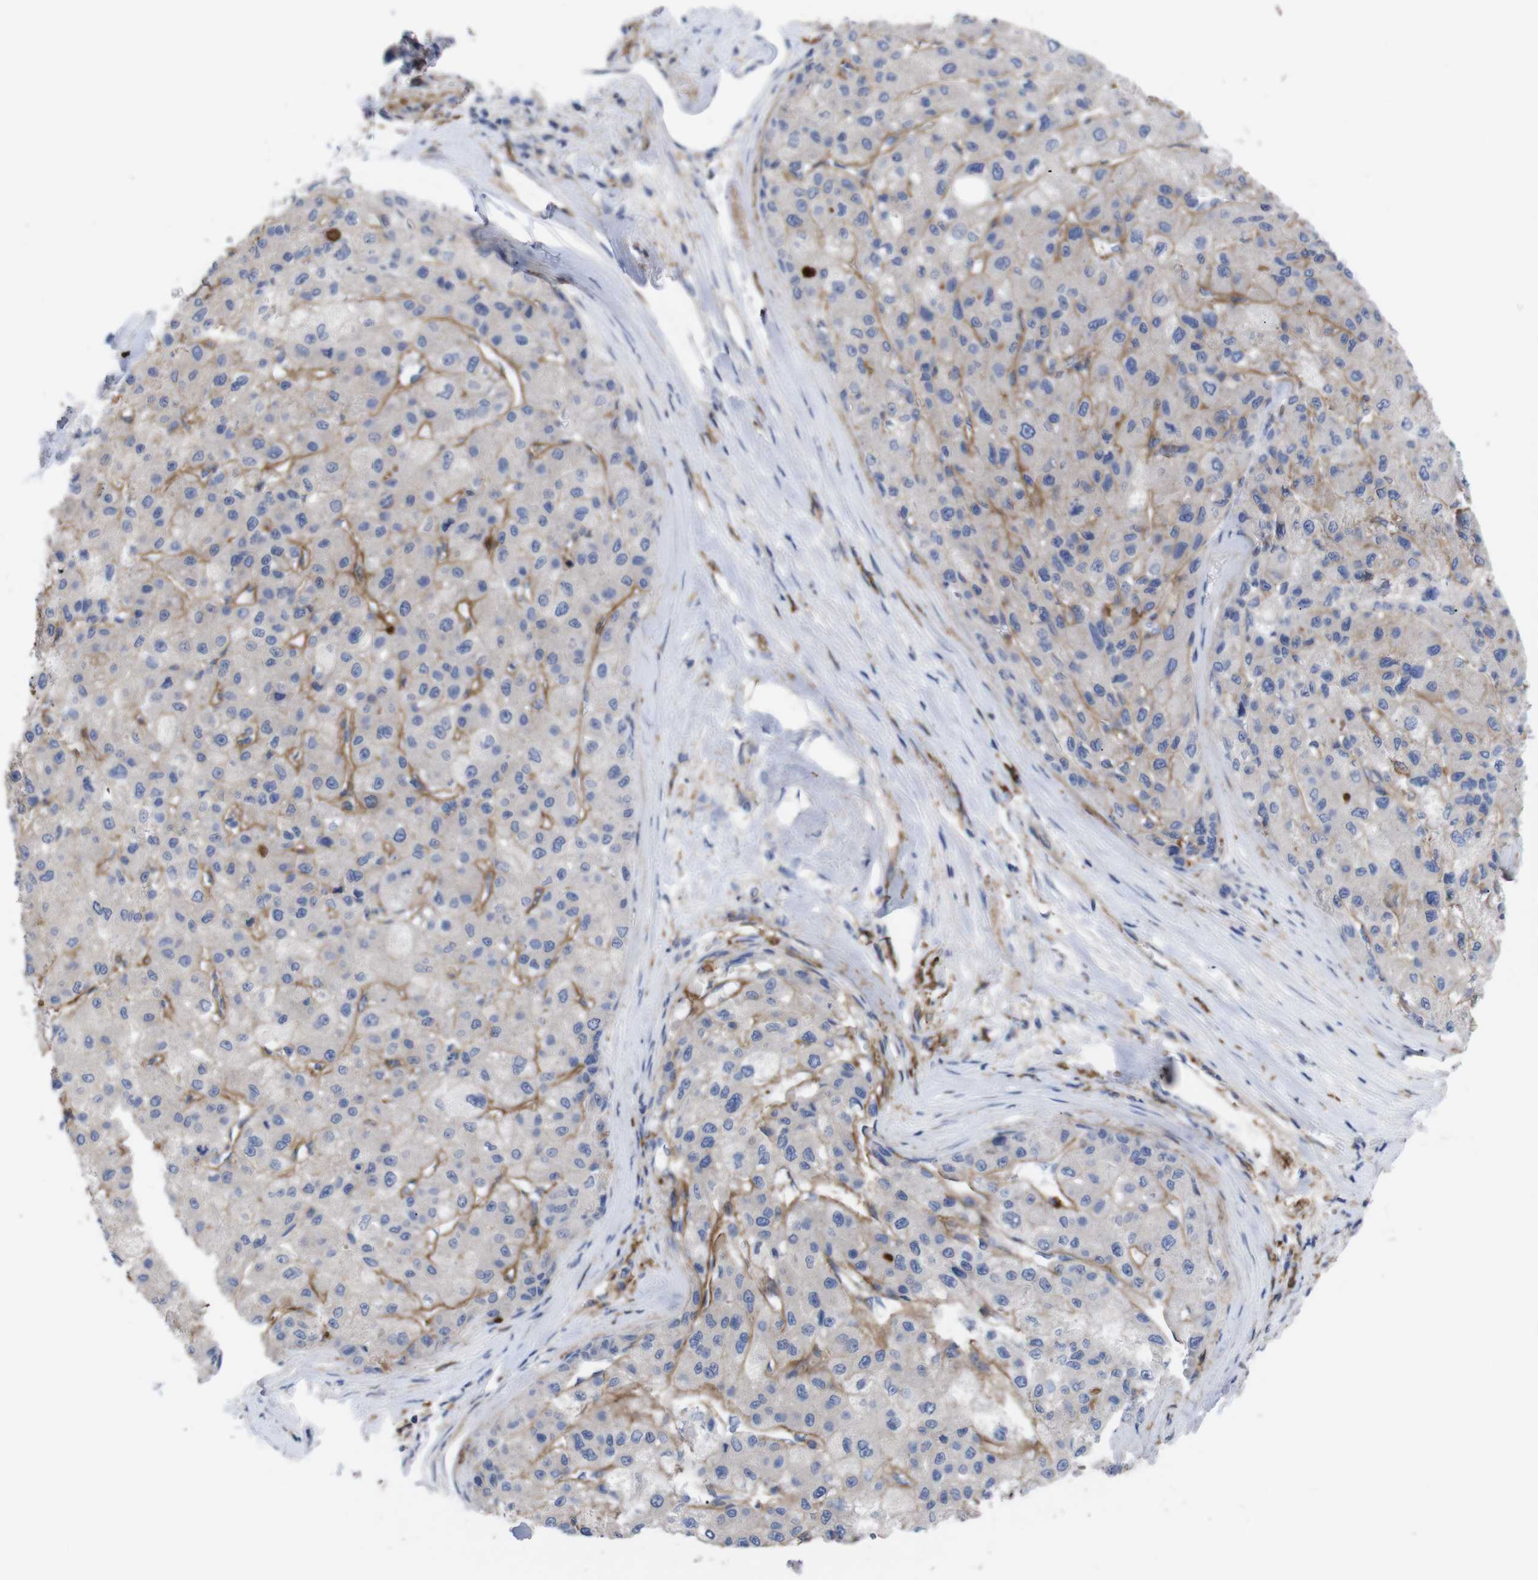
{"staining": {"intensity": "negative", "quantity": "none", "location": "none"}, "tissue": "liver cancer", "cell_type": "Tumor cells", "image_type": "cancer", "snomed": [{"axis": "morphology", "description": "Carcinoma, Hepatocellular, NOS"}, {"axis": "topography", "description": "Liver"}], "caption": "DAB (3,3'-diaminobenzidine) immunohistochemical staining of hepatocellular carcinoma (liver) demonstrates no significant staining in tumor cells.", "gene": "C5AR1", "patient": {"sex": "male", "age": 80}}